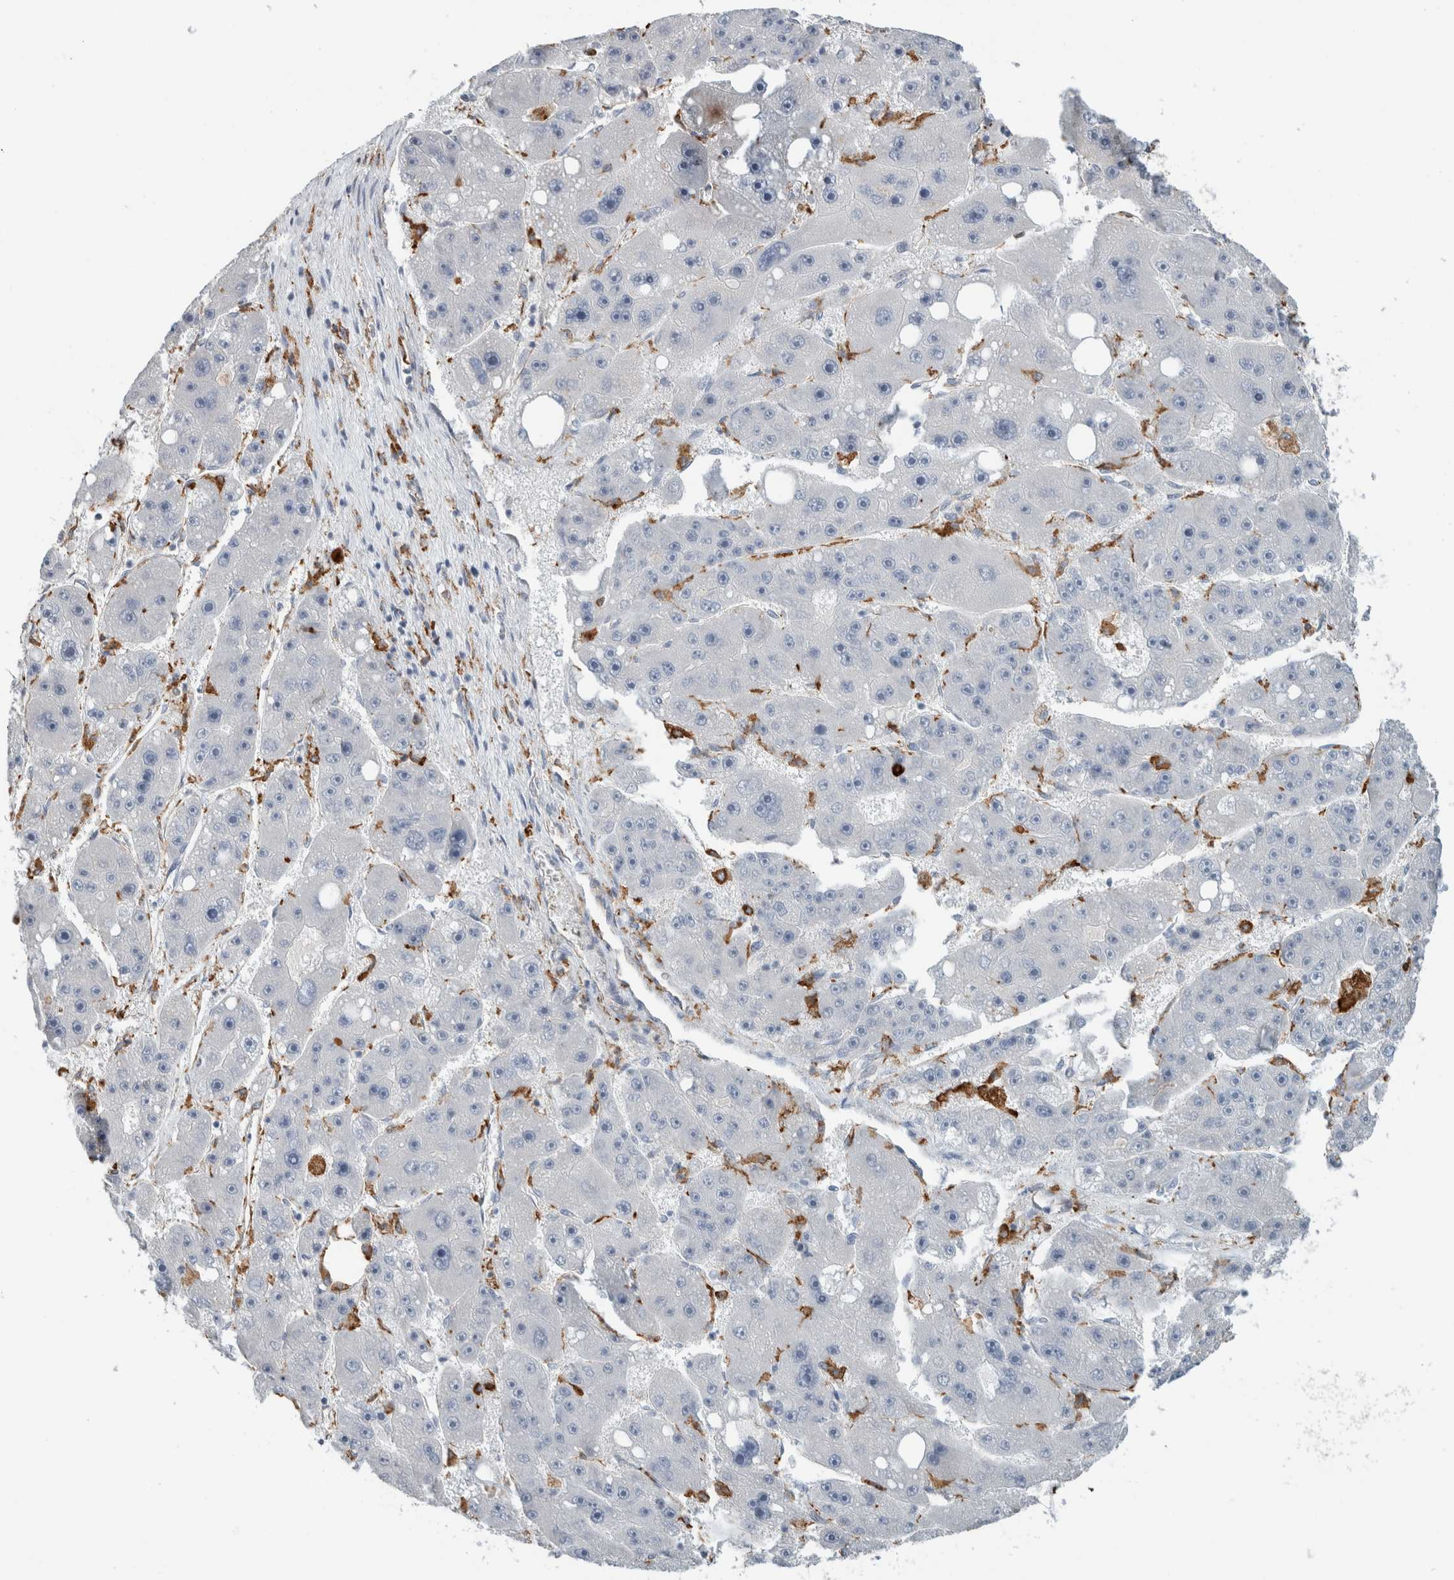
{"staining": {"intensity": "negative", "quantity": "none", "location": "none"}, "tissue": "liver cancer", "cell_type": "Tumor cells", "image_type": "cancer", "snomed": [{"axis": "morphology", "description": "Carcinoma, Hepatocellular, NOS"}, {"axis": "topography", "description": "Liver"}], "caption": "The immunohistochemistry (IHC) histopathology image has no significant expression in tumor cells of liver hepatocellular carcinoma tissue. The staining is performed using DAB brown chromogen with nuclei counter-stained in using hematoxylin.", "gene": "LY86", "patient": {"sex": "female", "age": 61}}